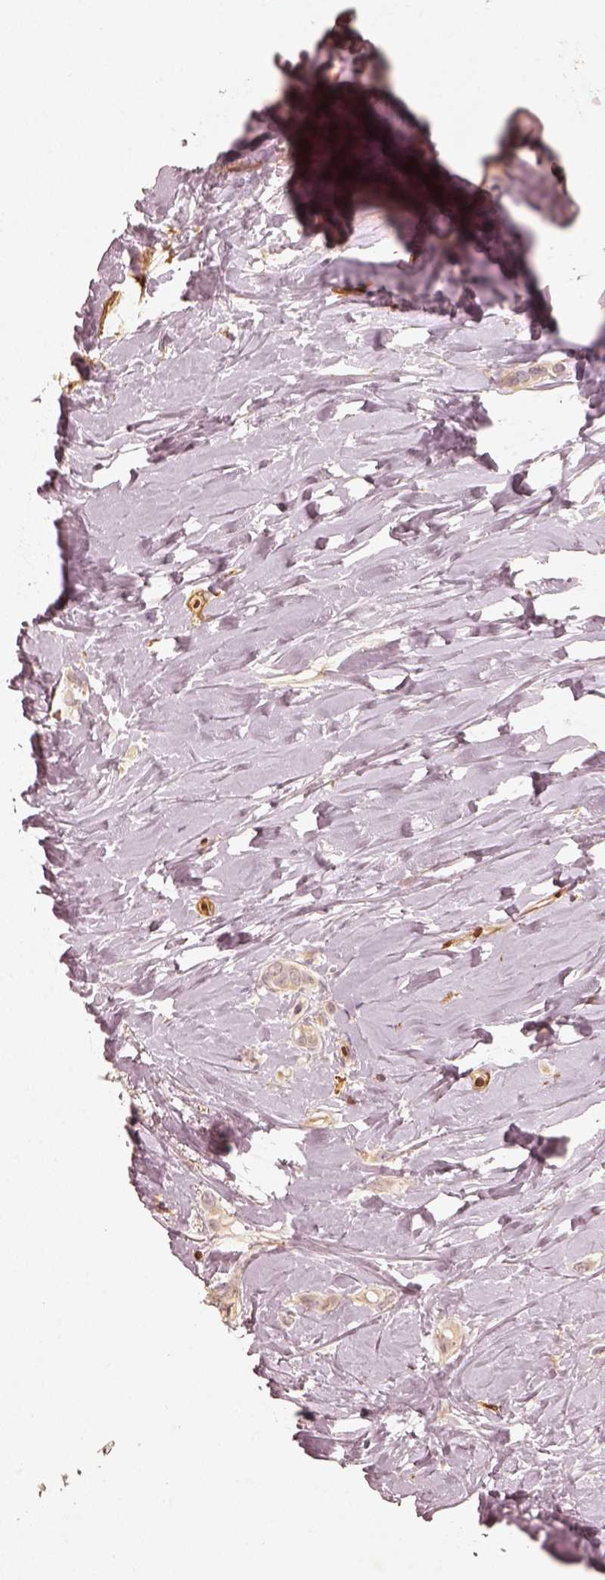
{"staining": {"intensity": "negative", "quantity": "none", "location": "none"}, "tissue": "breast cancer", "cell_type": "Tumor cells", "image_type": "cancer", "snomed": [{"axis": "morphology", "description": "Lobular carcinoma"}, {"axis": "topography", "description": "Breast"}], "caption": "This is an immunohistochemistry photomicrograph of human breast cancer (lobular carcinoma). There is no staining in tumor cells.", "gene": "FSCN1", "patient": {"sex": "female", "age": 66}}